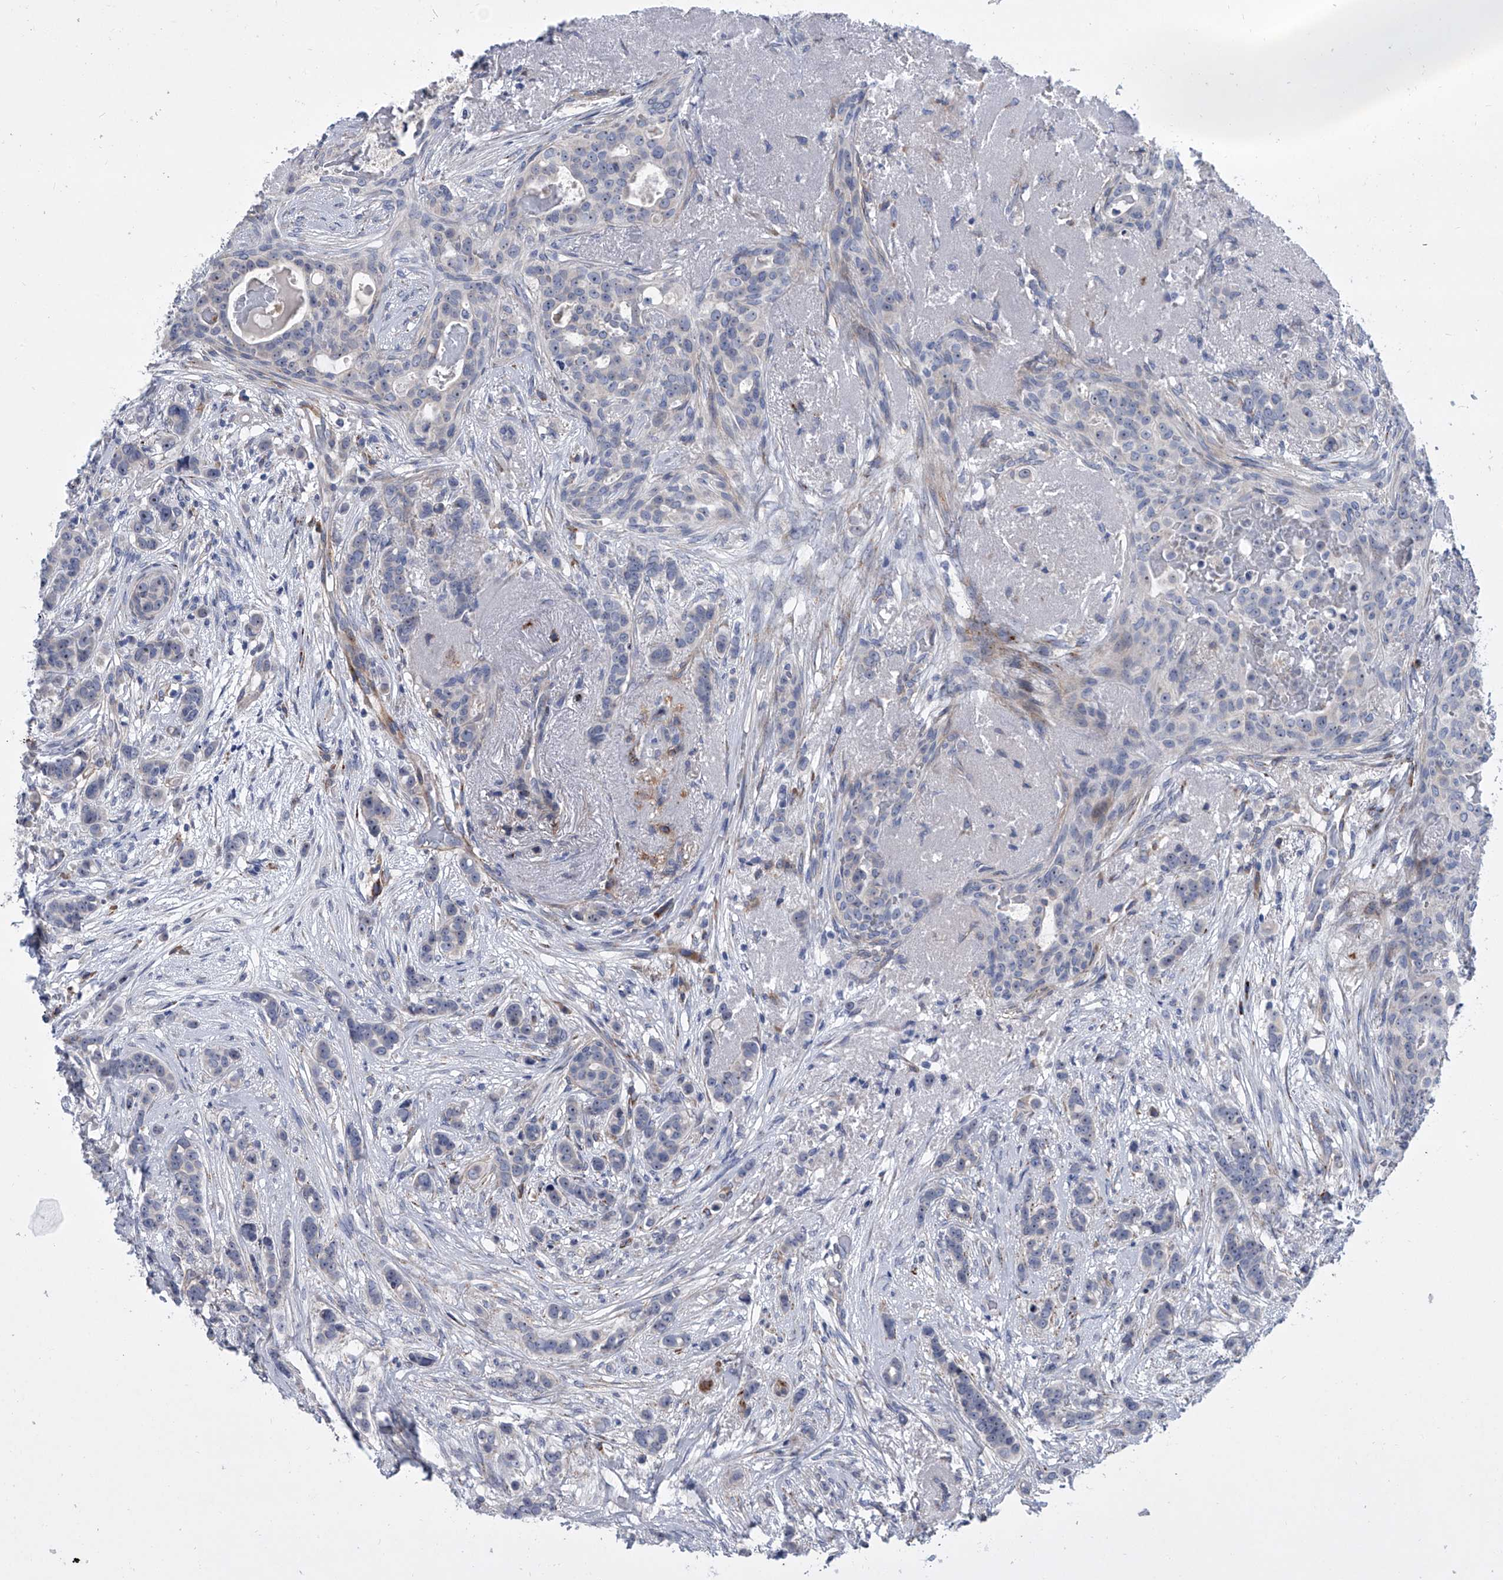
{"staining": {"intensity": "negative", "quantity": "none", "location": "none"}, "tissue": "breast cancer", "cell_type": "Tumor cells", "image_type": "cancer", "snomed": [{"axis": "morphology", "description": "Lobular carcinoma"}, {"axis": "topography", "description": "Breast"}], "caption": "Image shows no significant protein staining in tumor cells of lobular carcinoma (breast).", "gene": "ALG14", "patient": {"sex": "female", "age": 51}}